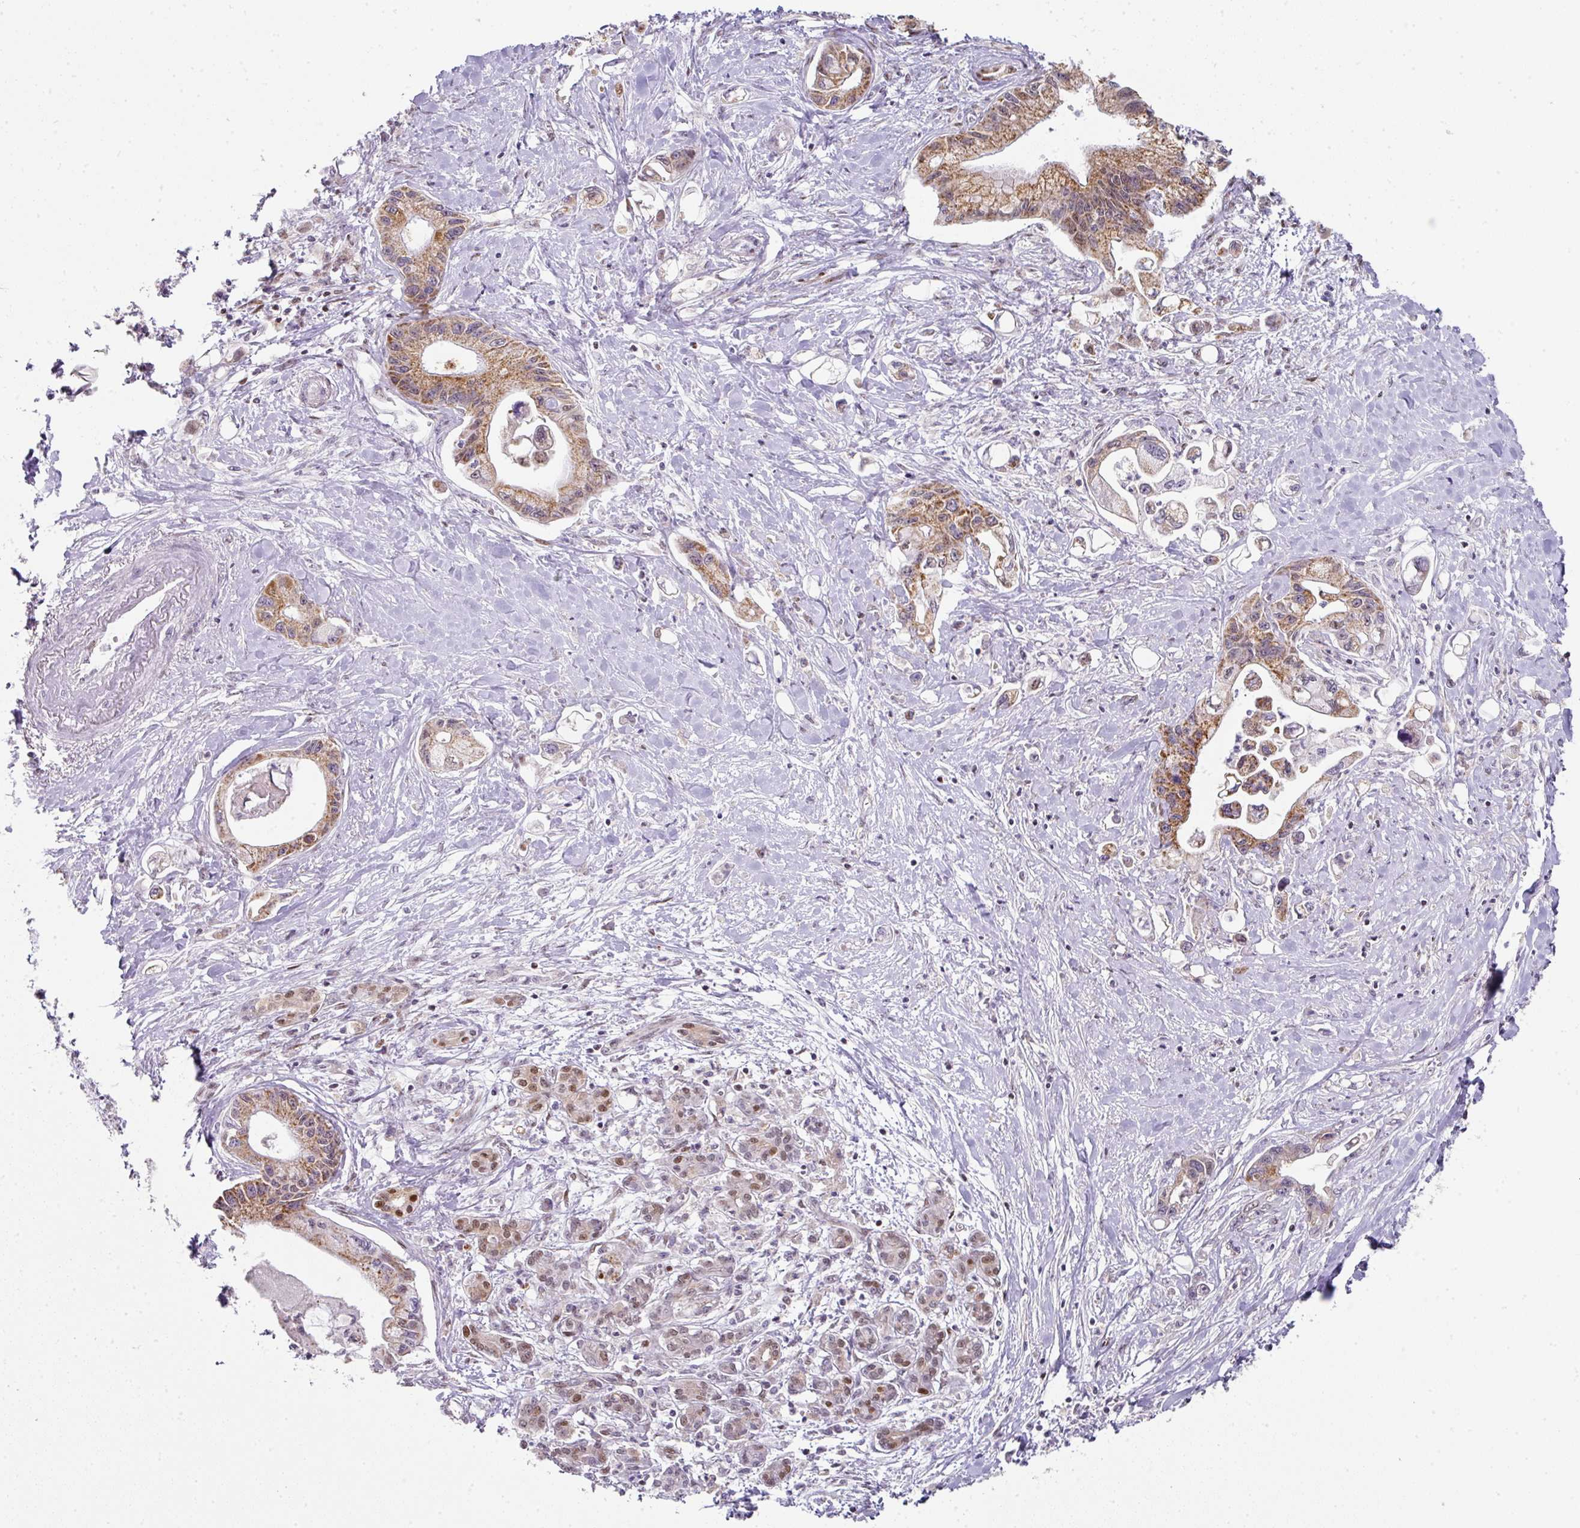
{"staining": {"intensity": "moderate", "quantity": ">75%", "location": "cytoplasmic/membranous"}, "tissue": "pancreatic cancer", "cell_type": "Tumor cells", "image_type": "cancer", "snomed": [{"axis": "morphology", "description": "Adenocarcinoma, NOS"}, {"axis": "topography", "description": "Pancreas"}], "caption": "Immunohistochemical staining of human adenocarcinoma (pancreatic) exhibits moderate cytoplasmic/membranous protein staining in about >75% of tumor cells.", "gene": "ANKRD18A", "patient": {"sex": "male", "age": 61}}